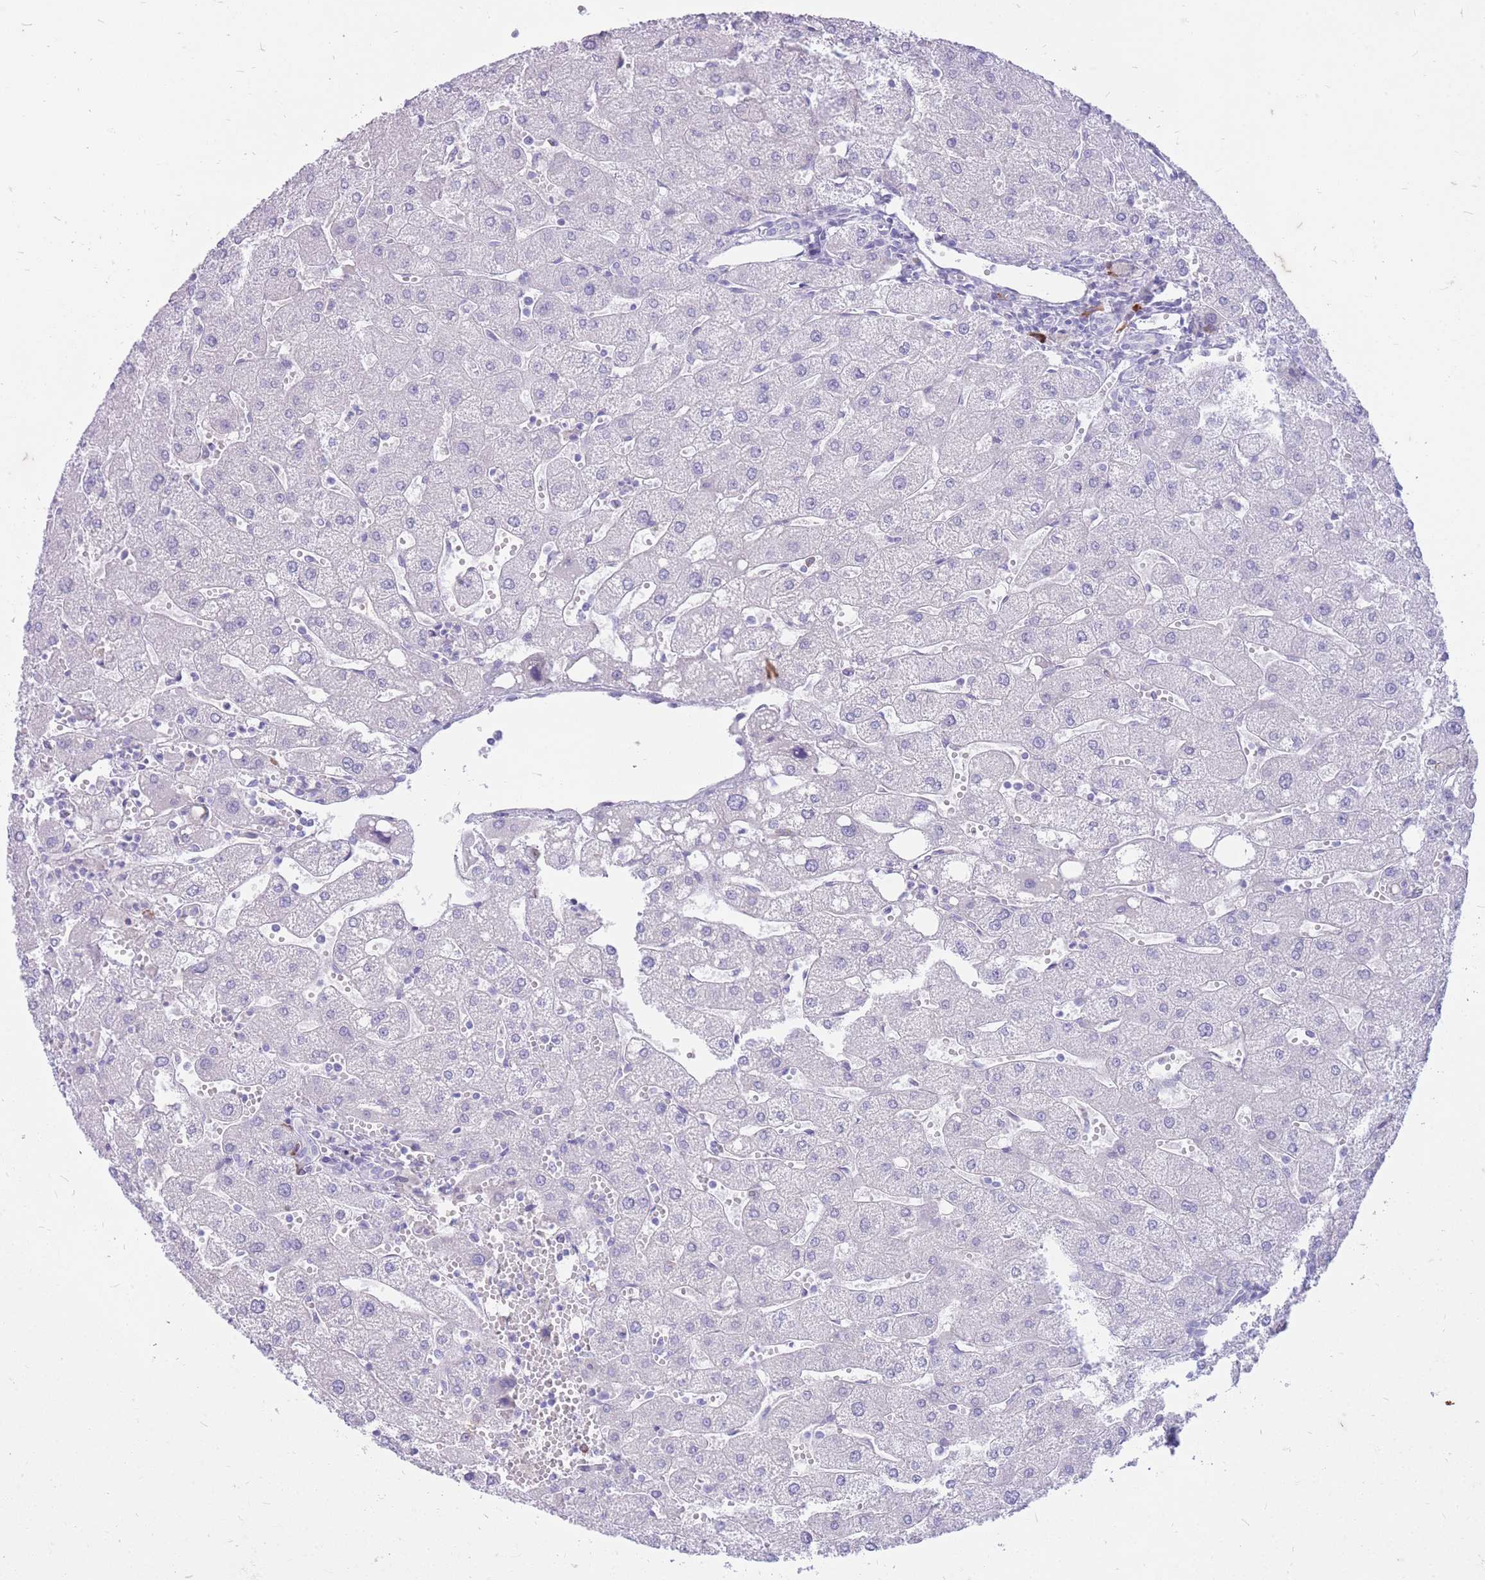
{"staining": {"intensity": "negative", "quantity": "none", "location": "none"}, "tissue": "liver", "cell_type": "Cholangiocytes", "image_type": "normal", "snomed": [{"axis": "morphology", "description": "Normal tissue, NOS"}, {"axis": "topography", "description": "Liver"}], "caption": "DAB (3,3'-diaminobenzidine) immunohistochemical staining of benign human liver reveals no significant positivity in cholangiocytes. (DAB (3,3'-diaminobenzidine) IHC visualized using brightfield microscopy, high magnification).", "gene": "ZFP37", "patient": {"sex": "male", "age": 67}}